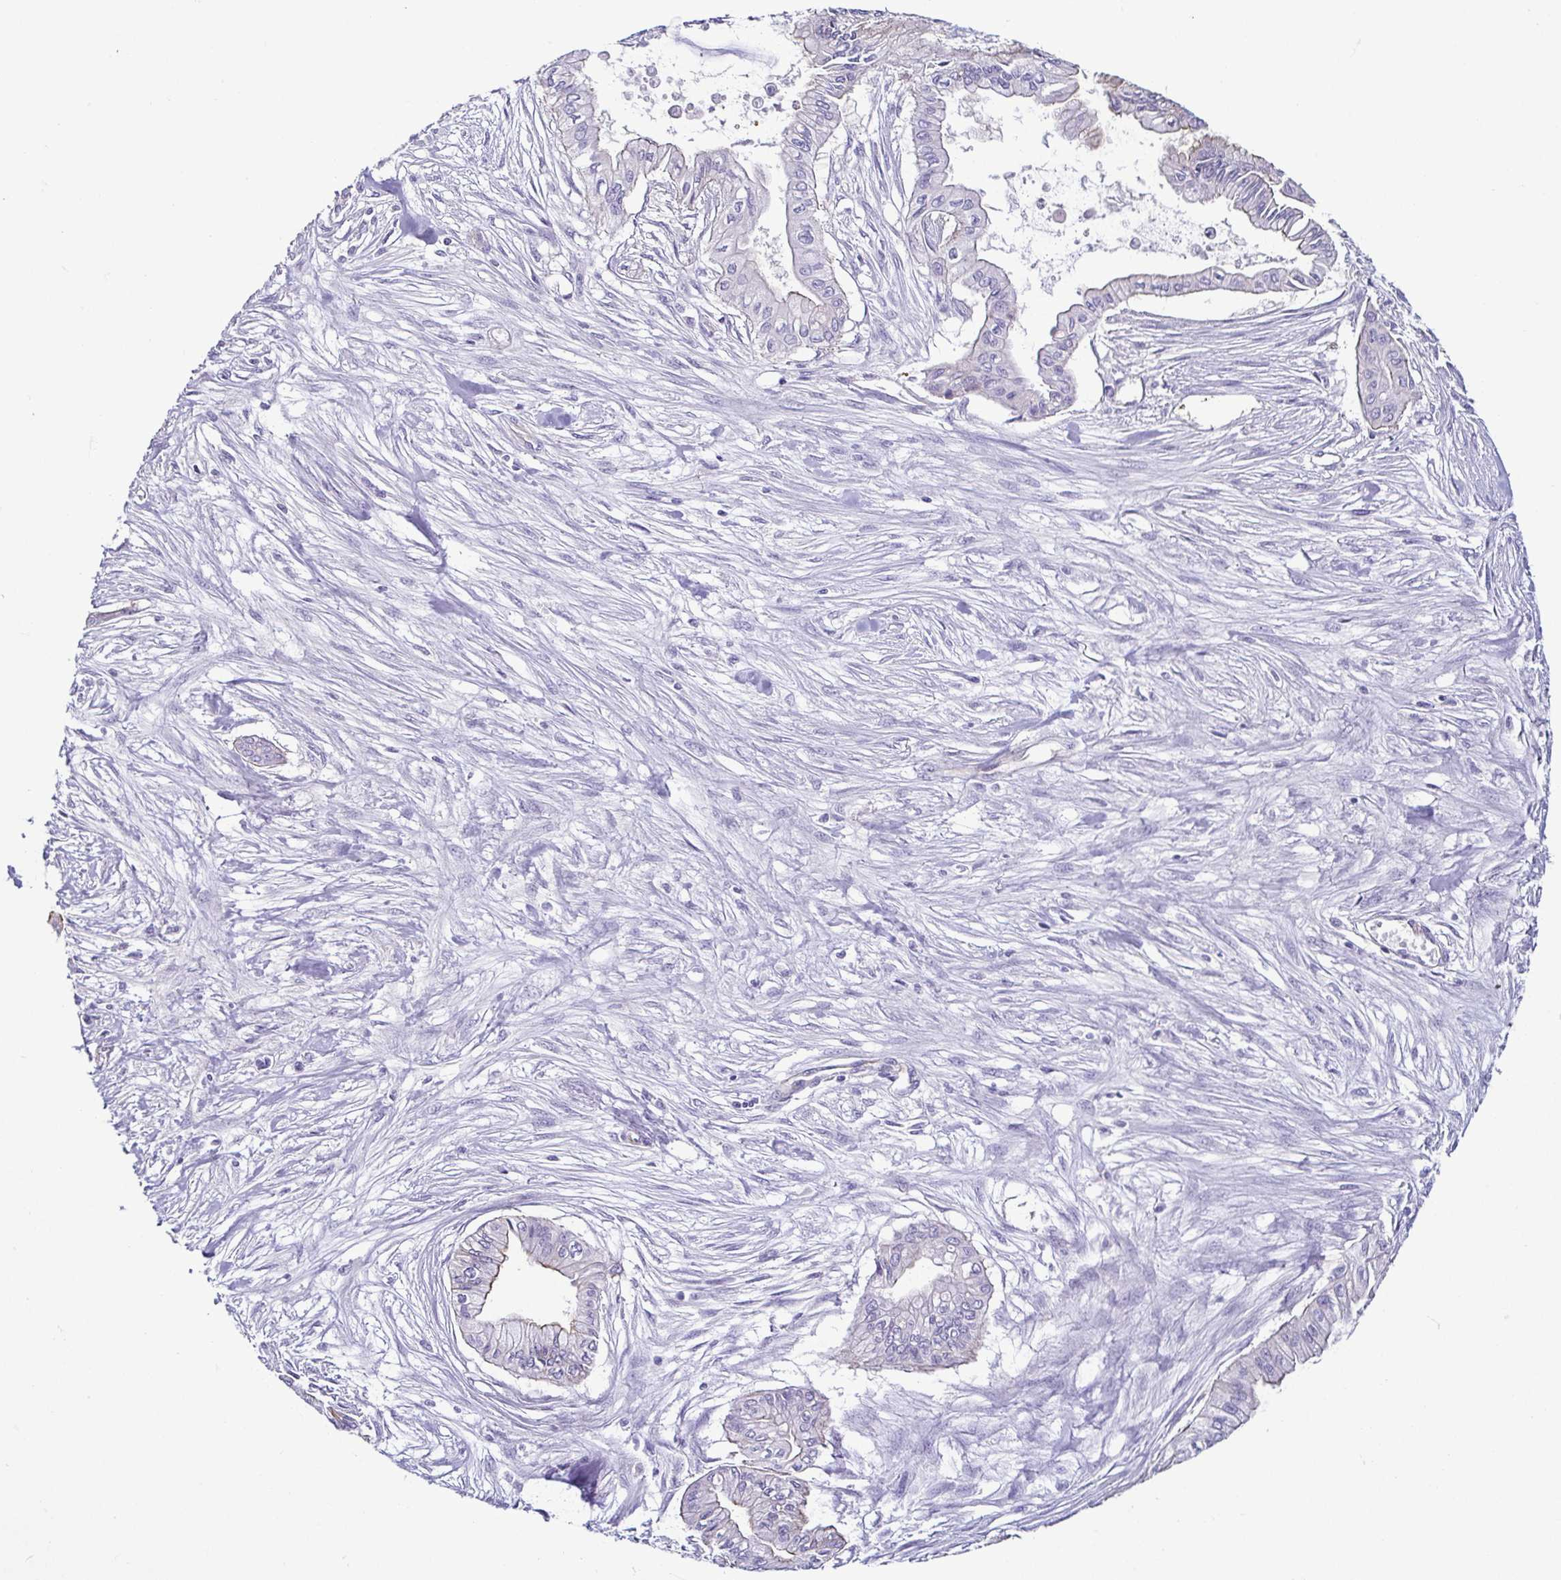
{"staining": {"intensity": "weak", "quantity": "<25%", "location": "cytoplasmic/membranous"}, "tissue": "pancreatic cancer", "cell_type": "Tumor cells", "image_type": "cancer", "snomed": [{"axis": "morphology", "description": "Adenocarcinoma, NOS"}, {"axis": "topography", "description": "Pancreas"}], "caption": "There is no significant staining in tumor cells of pancreatic cancer. (DAB immunohistochemistry, high magnification).", "gene": "CASP14", "patient": {"sex": "female", "age": 68}}